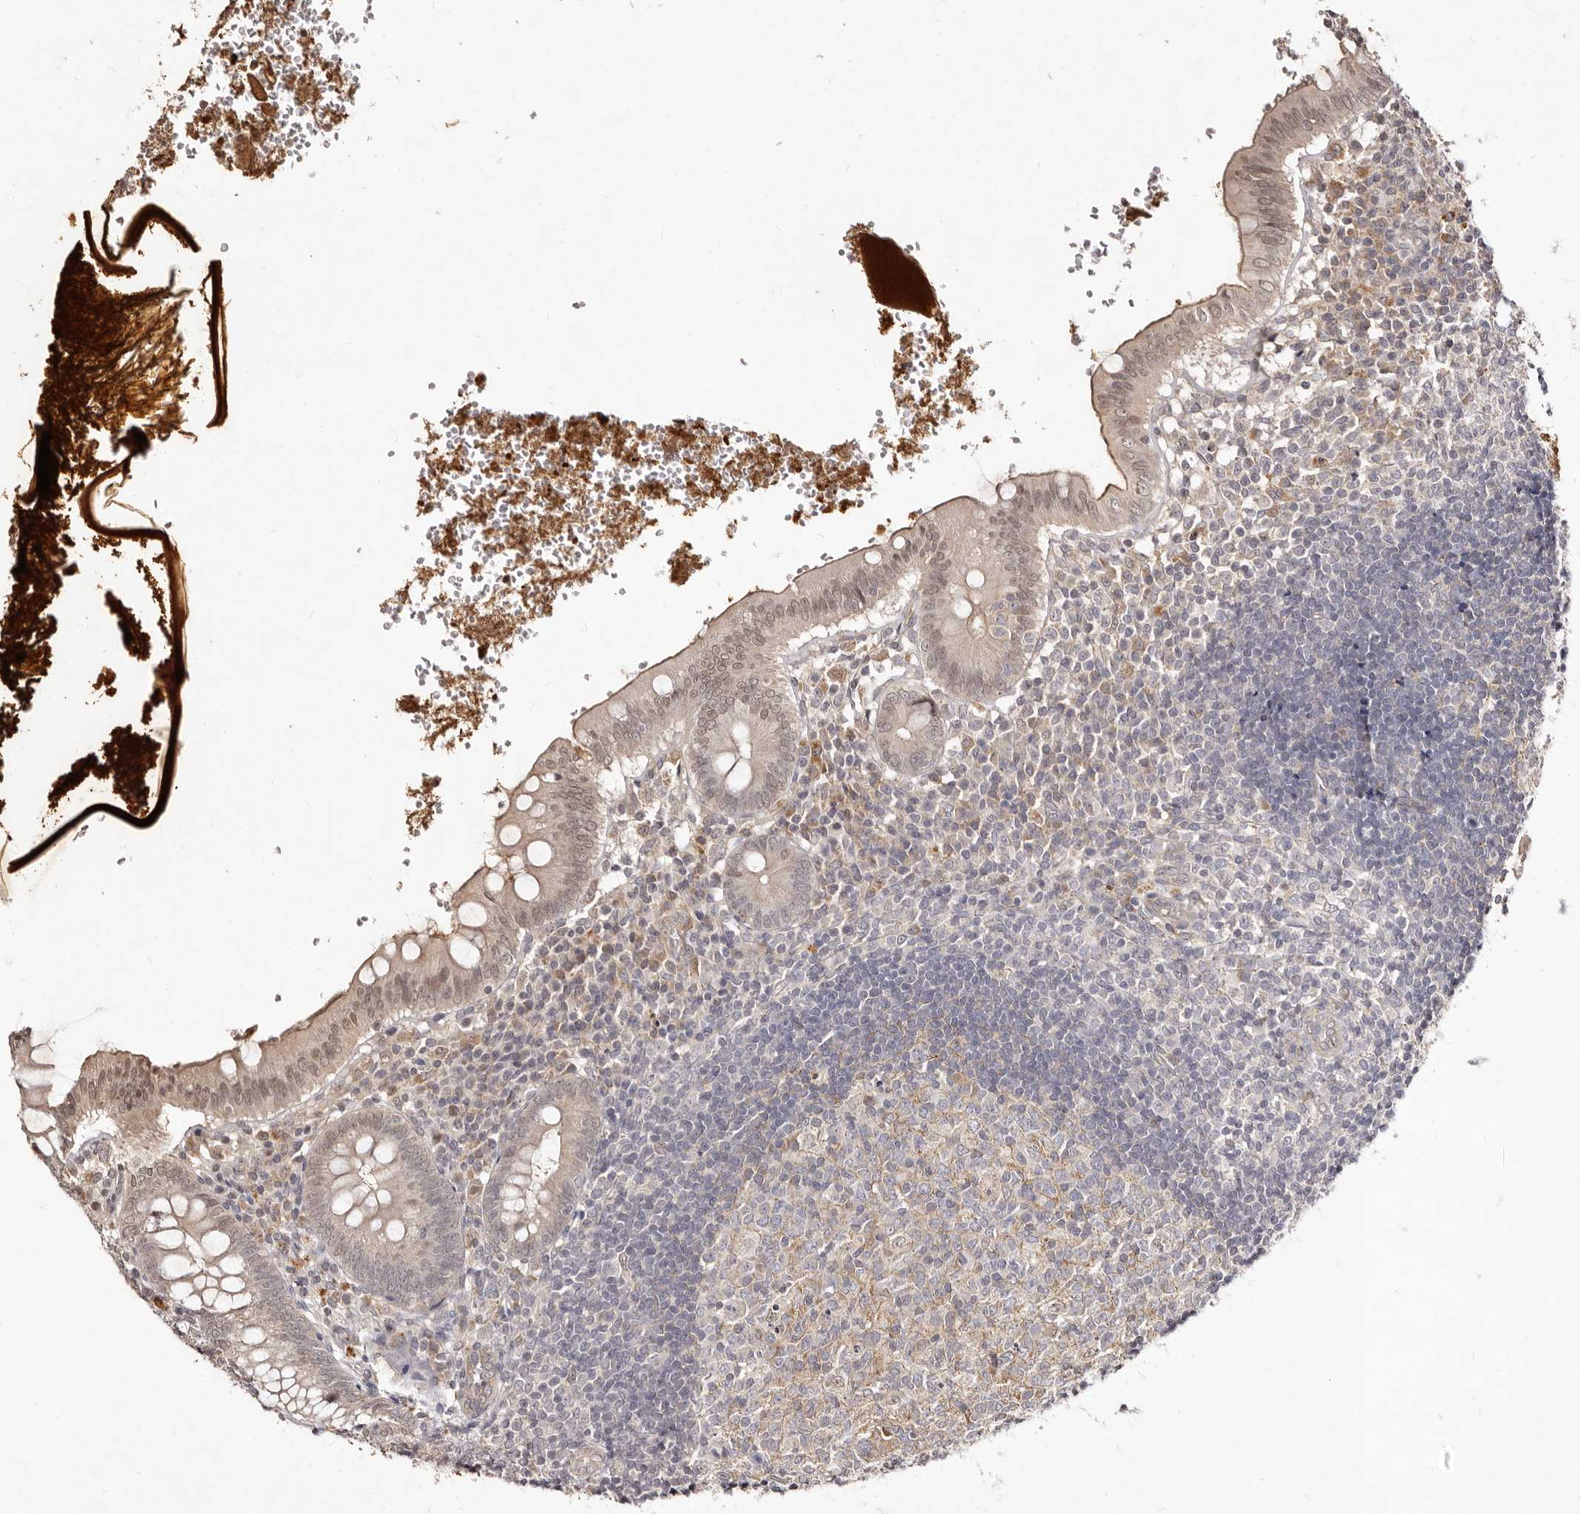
{"staining": {"intensity": "weak", "quantity": ">75%", "location": "cytoplasmic/membranous,nuclear"}, "tissue": "appendix", "cell_type": "Glandular cells", "image_type": "normal", "snomed": [{"axis": "morphology", "description": "Normal tissue, NOS"}, {"axis": "topography", "description": "Appendix"}], "caption": "Immunohistochemistry (IHC) (DAB) staining of benign appendix demonstrates weak cytoplasmic/membranous,nuclear protein expression in about >75% of glandular cells. (DAB IHC, brown staining for protein, blue staining for nuclei).", "gene": "LCORL", "patient": {"sex": "male", "age": 8}}